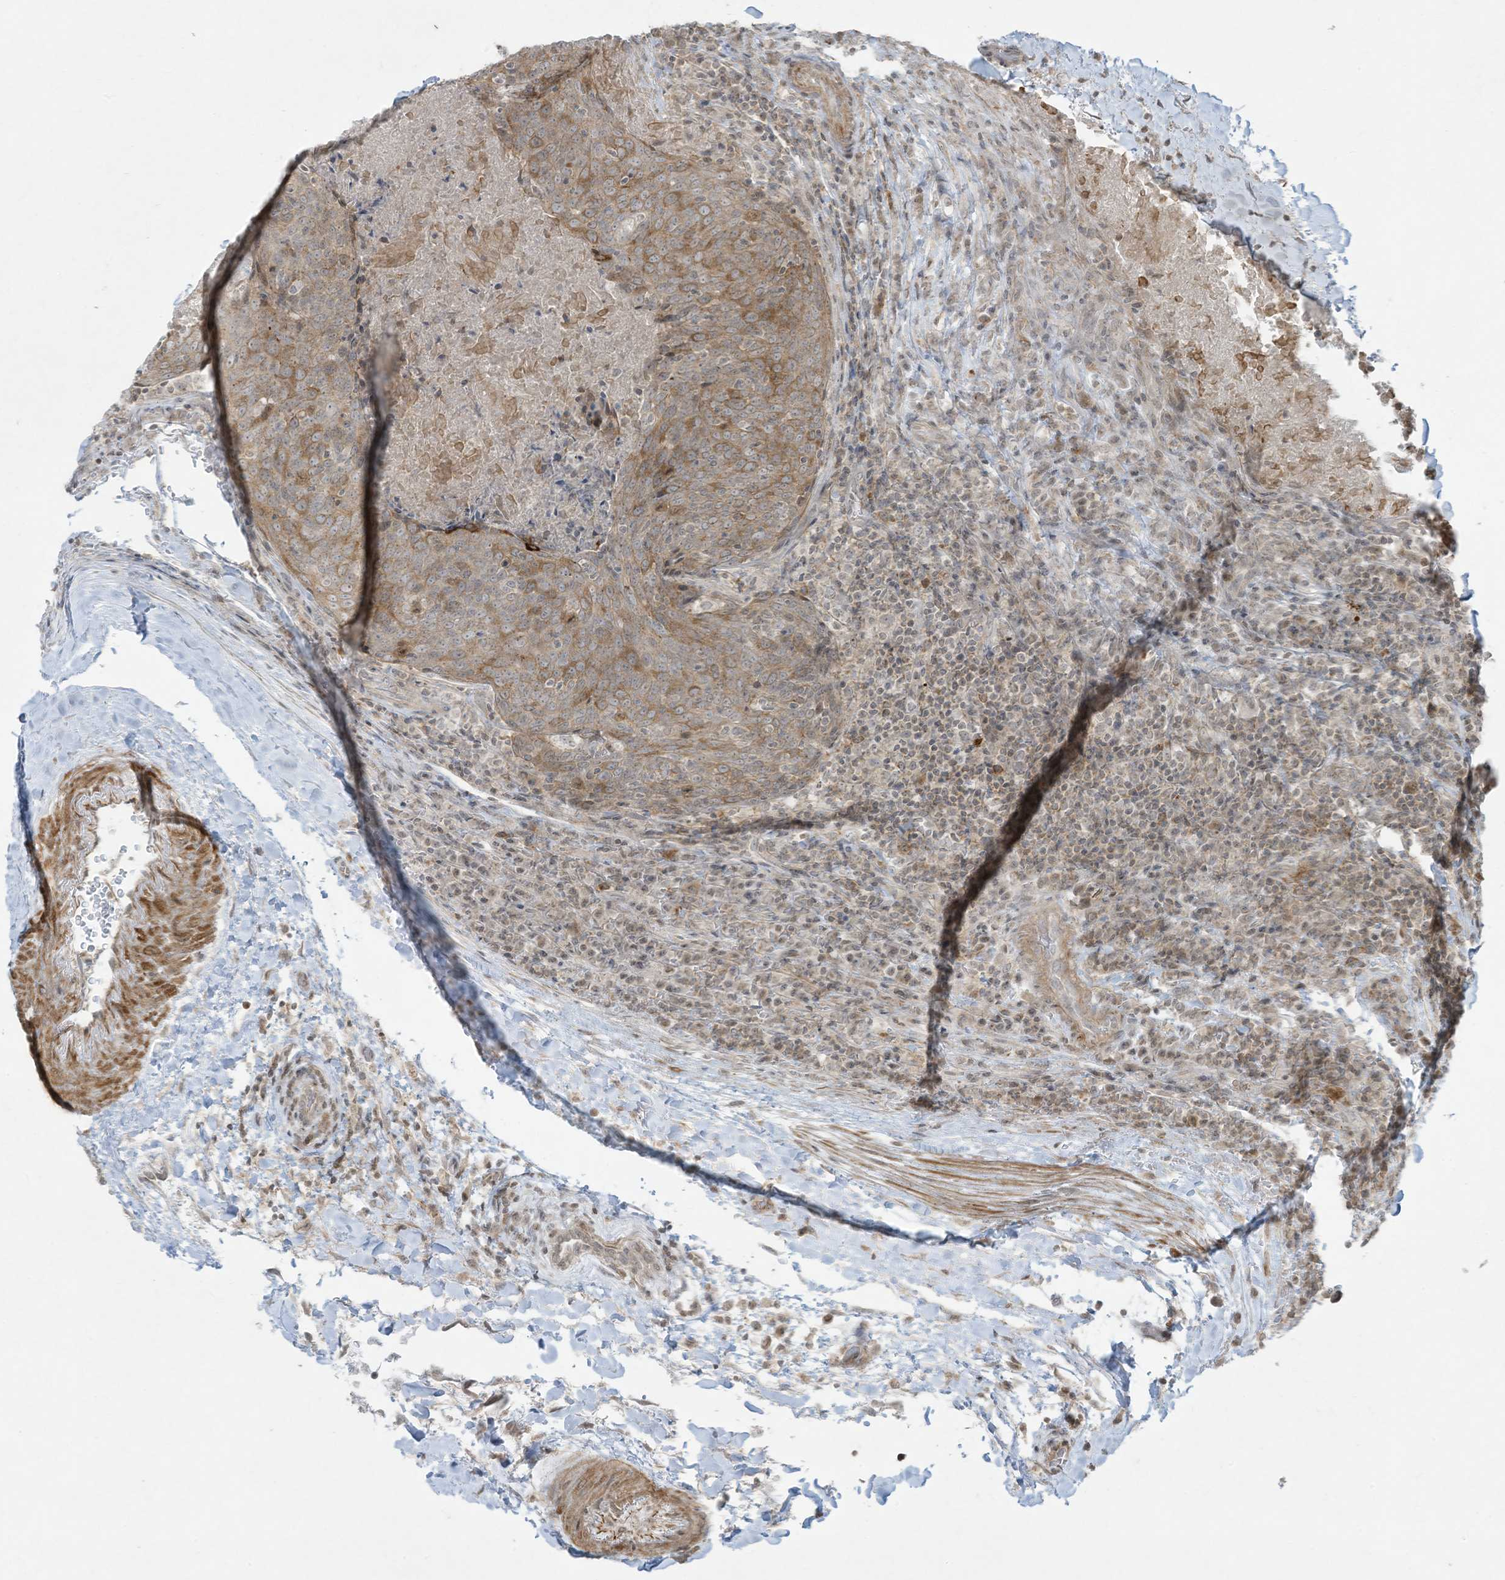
{"staining": {"intensity": "moderate", "quantity": "25%-75%", "location": "cytoplasmic/membranous"}, "tissue": "head and neck cancer", "cell_type": "Tumor cells", "image_type": "cancer", "snomed": [{"axis": "morphology", "description": "Squamous cell carcinoma, NOS"}, {"axis": "morphology", "description": "Squamous cell carcinoma, metastatic, NOS"}, {"axis": "topography", "description": "Lymph node"}, {"axis": "topography", "description": "Head-Neck"}], "caption": "Moderate cytoplasmic/membranous expression is seen in approximately 25%-75% of tumor cells in squamous cell carcinoma (head and neck).", "gene": "ZNF263", "patient": {"sex": "male", "age": 62}}